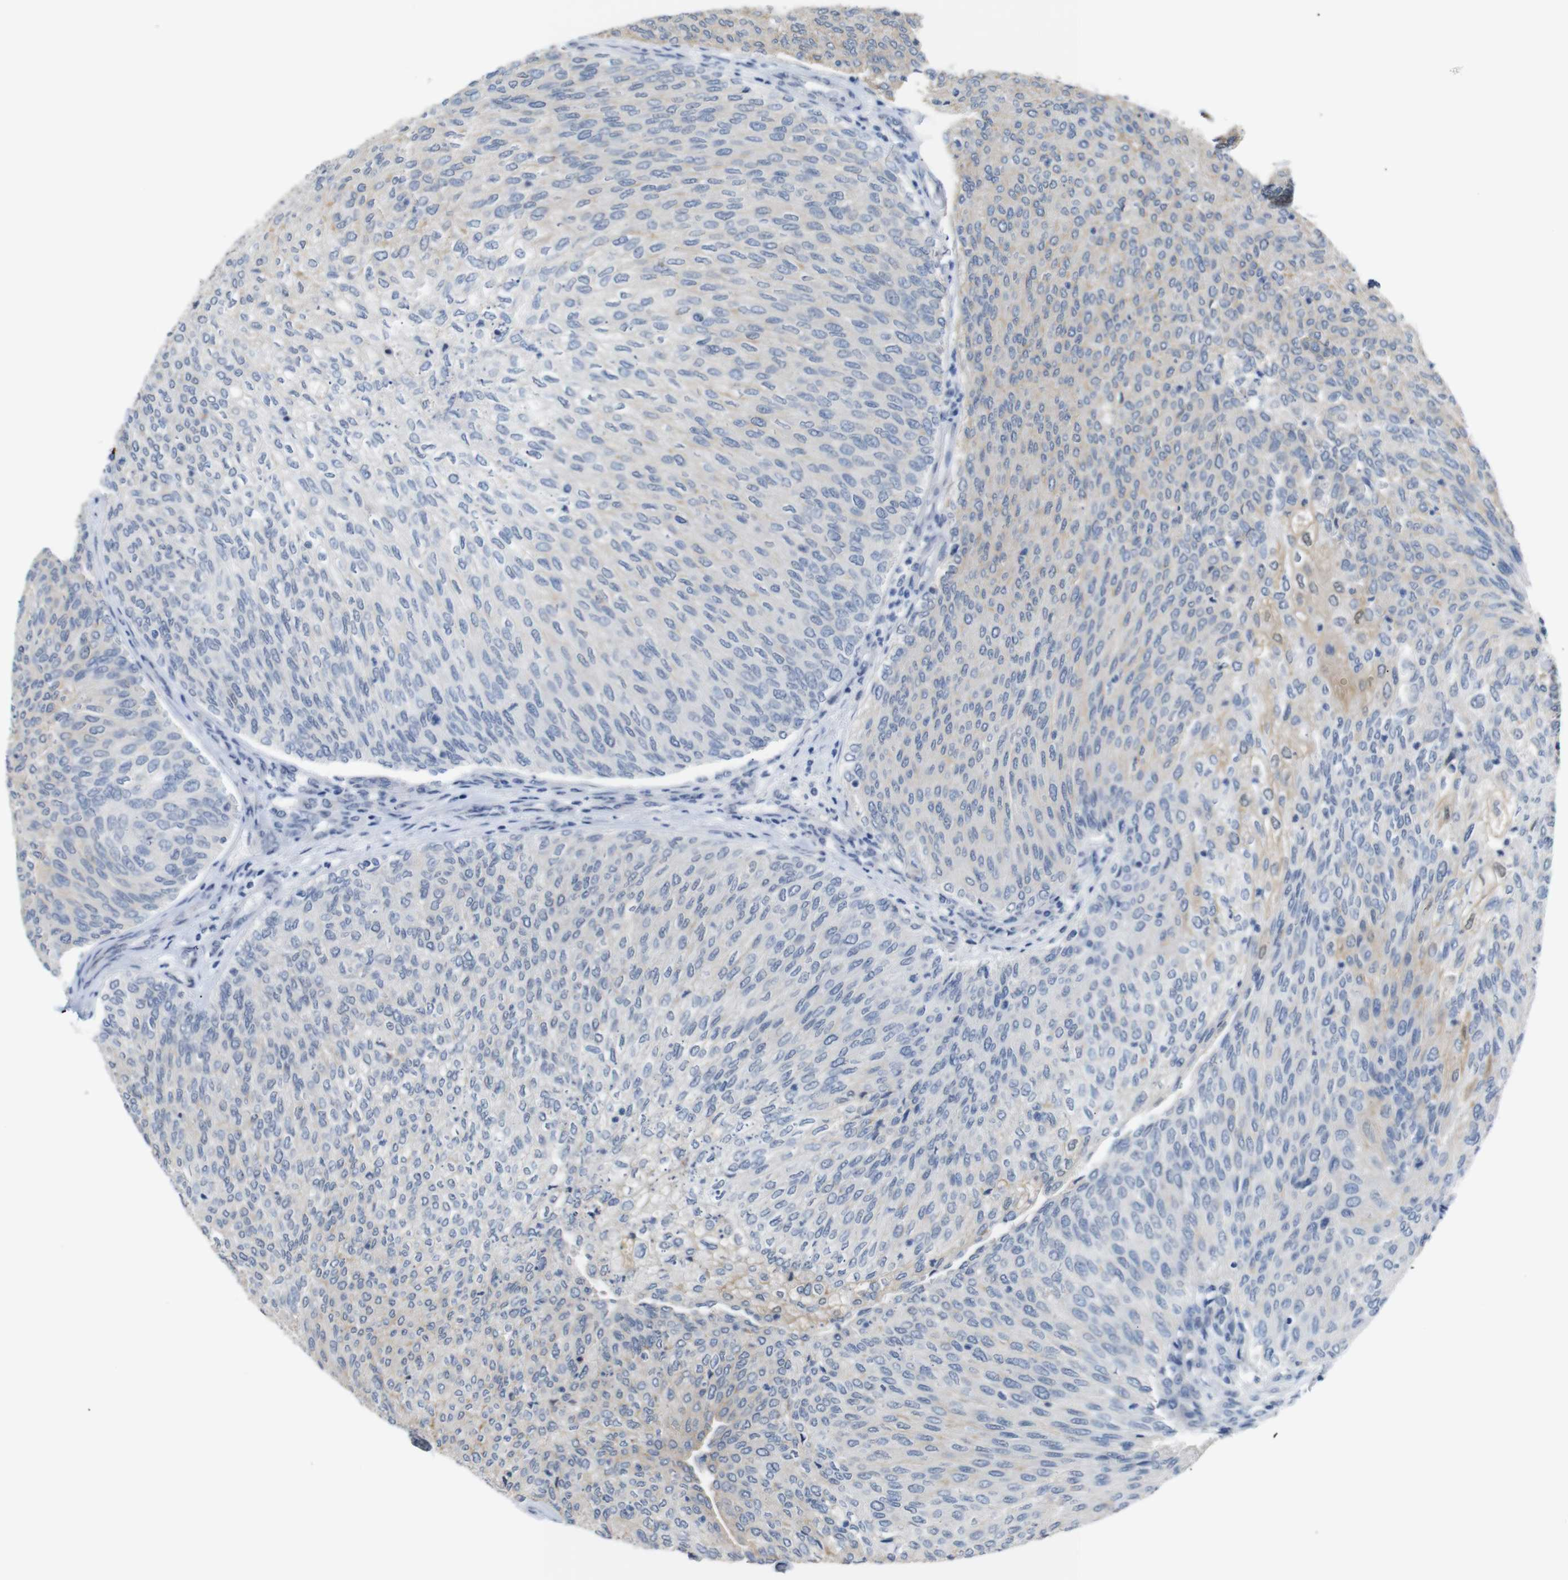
{"staining": {"intensity": "weak", "quantity": "25%-75%", "location": "cytoplasmic/membranous"}, "tissue": "urothelial cancer", "cell_type": "Tumor cells", "image_type": "cancer", "snomed": [{"axis": "morphology", "description": "Urothelial carcinoma, Low grade"}, {"axis": "topography", "description": "Urinary bladder"}], "caption": "Immunohistochemistry (IHC) photomicrograph of urothelial cancer stained for a protein (brown), which reveals low levels of weak cytoplasmic/membranous expression in approximately 25%-75% of tumor cells.", "gene": "CHRM5", "patient": {"sex": "female", "age": 79}}